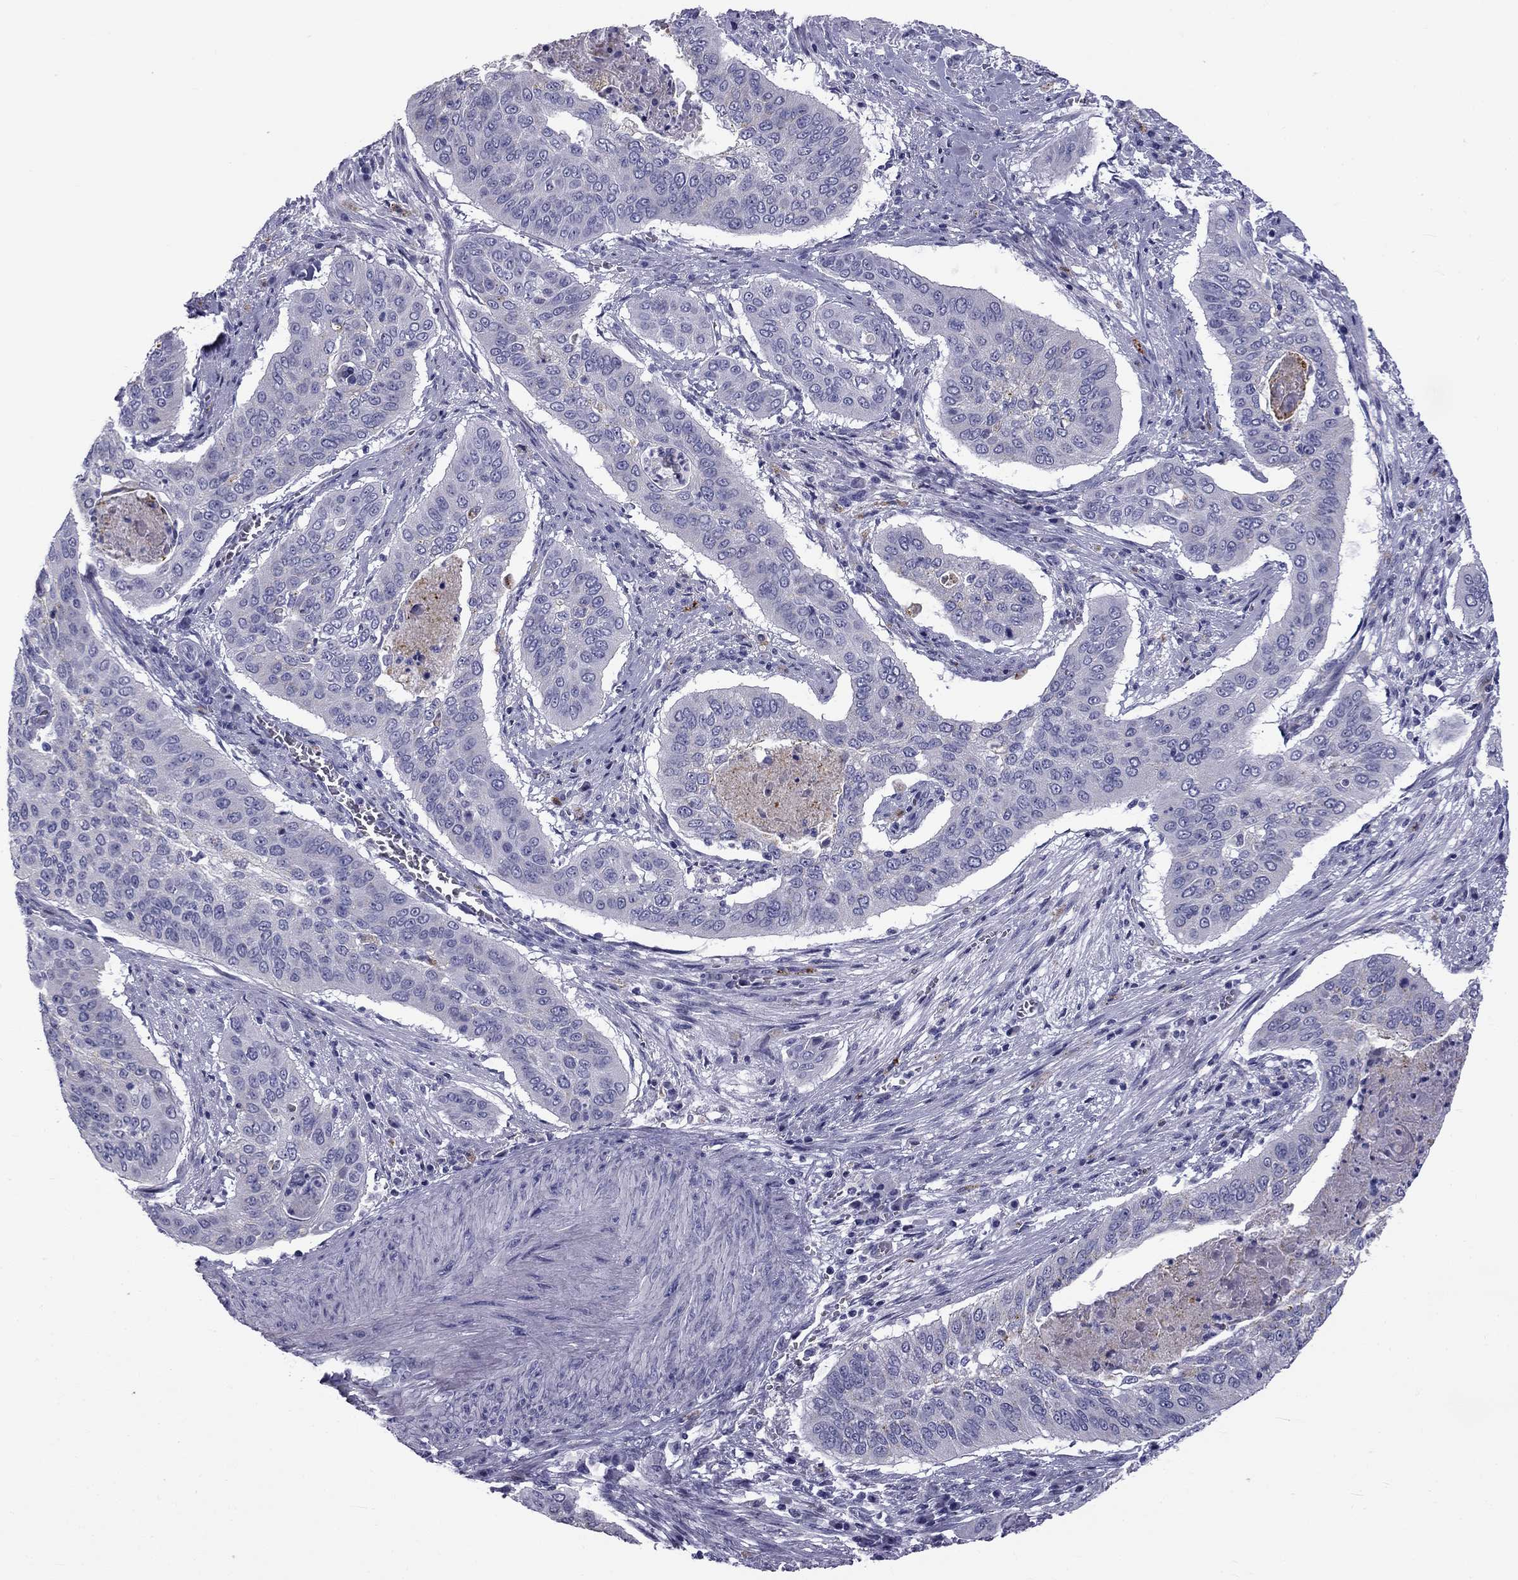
{"staining": {"intensity": "negative", "quantity": "none", "location": "none"}, "tissue": "cervical cancer", "cell_type": "Tumor cells", "image_type": "cancer", "snomed": [{"axis": "morphology", "description": "Squamous cell carcinoma, NOS"}, {"axis": "topography", "description": "Cervix"}], "caption": "Human cervical squamous cell carcinoma stained for a protein using immunohistochemistry (IHC) shows no positivity in tumor cells.", "gene": "CLPSL2", "patient": {"sex": "female", "age": 39}}